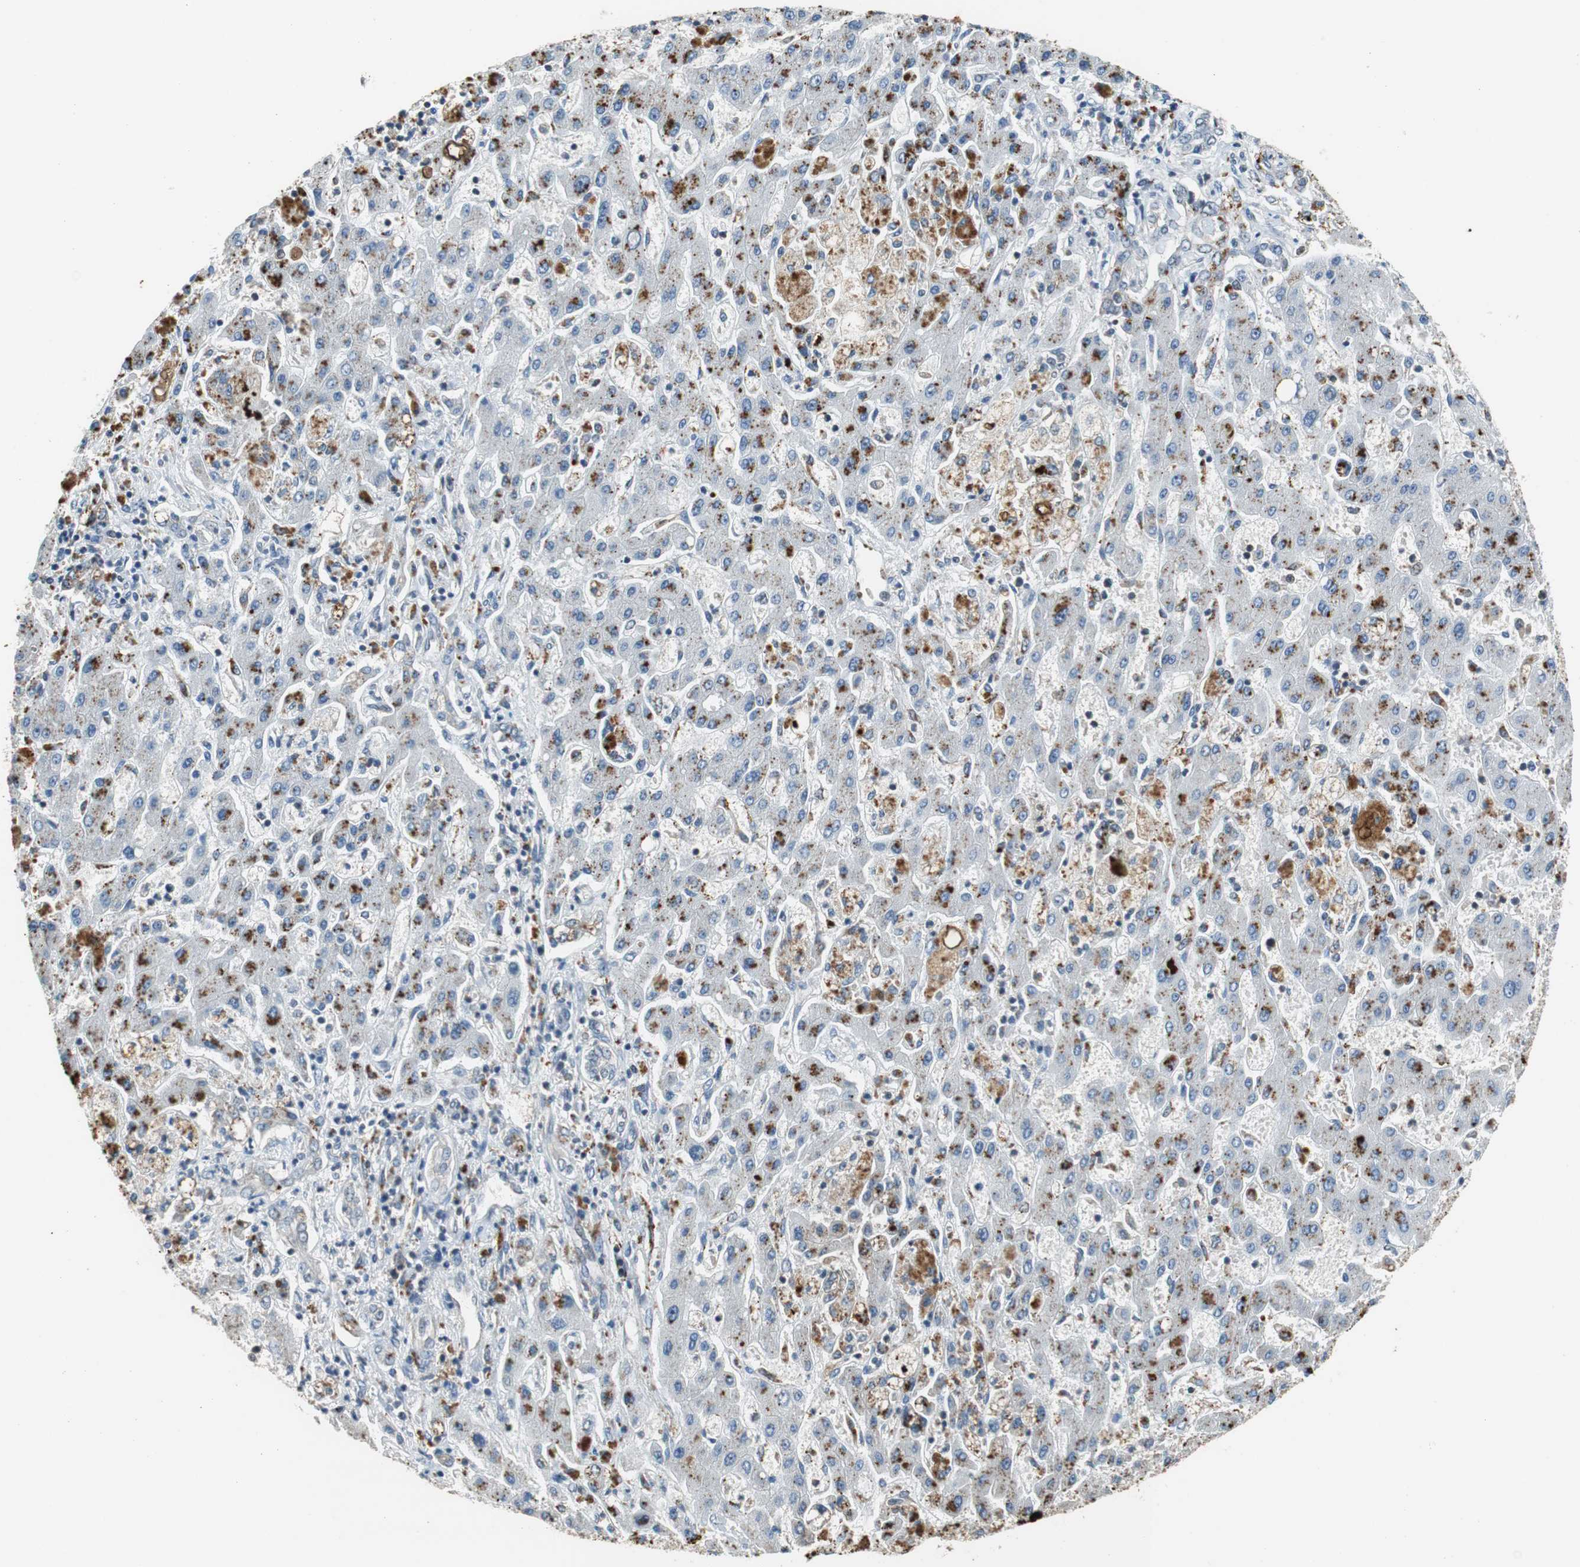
{"staining": {"intensity": "weak", "quantity": "25%-75%", "location": "cytoplasmic/membranous"}, "tissue": "liver cancer", "cell_type": "Tumor cells", "image_type": "cancer", "snomed": [{"axis": "morphology", "description": "Cholangiocarcinoma"}, {"axis": "topography", "description": "Liver"}], "caption": "This is a histology image of immunohistochemistry (IHC) staining of liver cholangiocarcinoma, which shows weak staining in the cytoplasmic/membranous of tumor cells.", "gene": "GSDMD", "patient": {"sex": "male", "age": 50}}